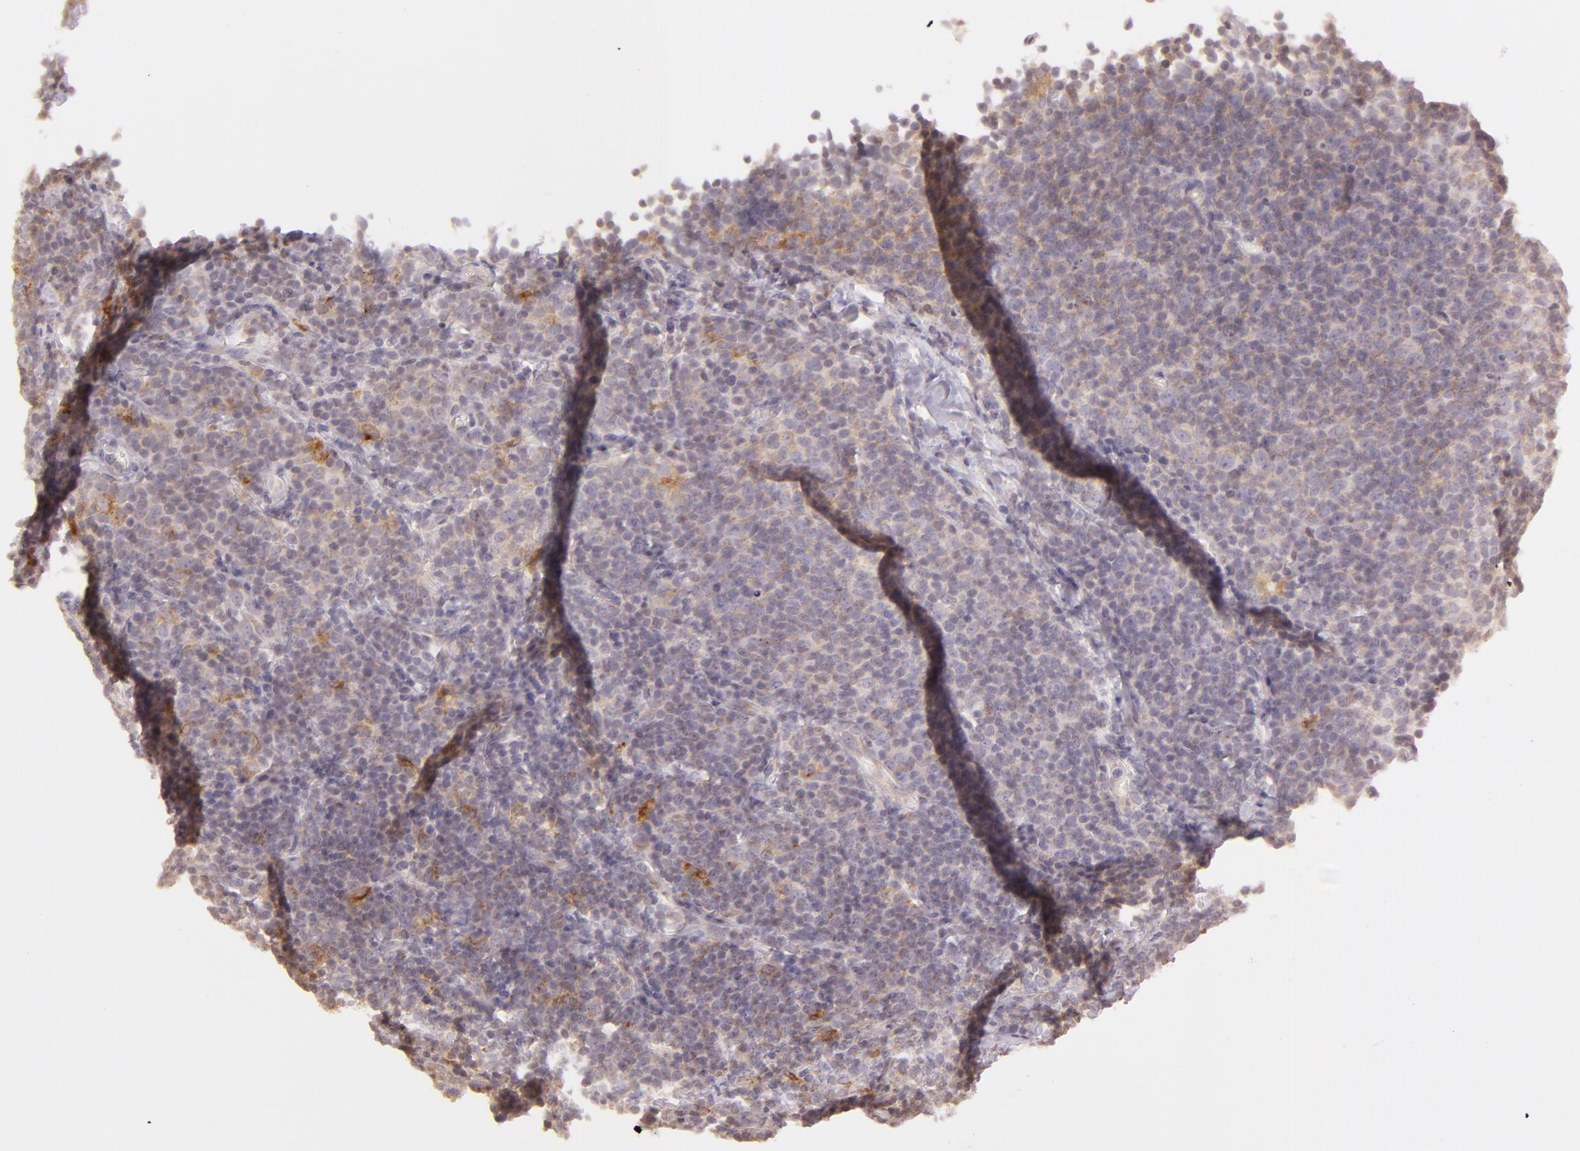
{"staining": {"intensity": "weak", "quantity": ">75%", "location": "cytoplasmic/membranous"}, "tissue": "lymphoma", "cell_type": "Tumor cells", "image_type": "cancer", "snomed": [{"axis": "morphology", "description": "Malignant lymphoma, non-Hodgkin's type, Low grade"}, {"axis": "topography", "description": "Lymph node"}], "caption": "Lymphoma tissue demonstrates weak cytoplasmic/membranous staining in about >75% of tumor cells", "gene": "LGMN", "patient": {"sex": "male", "age": 74}}